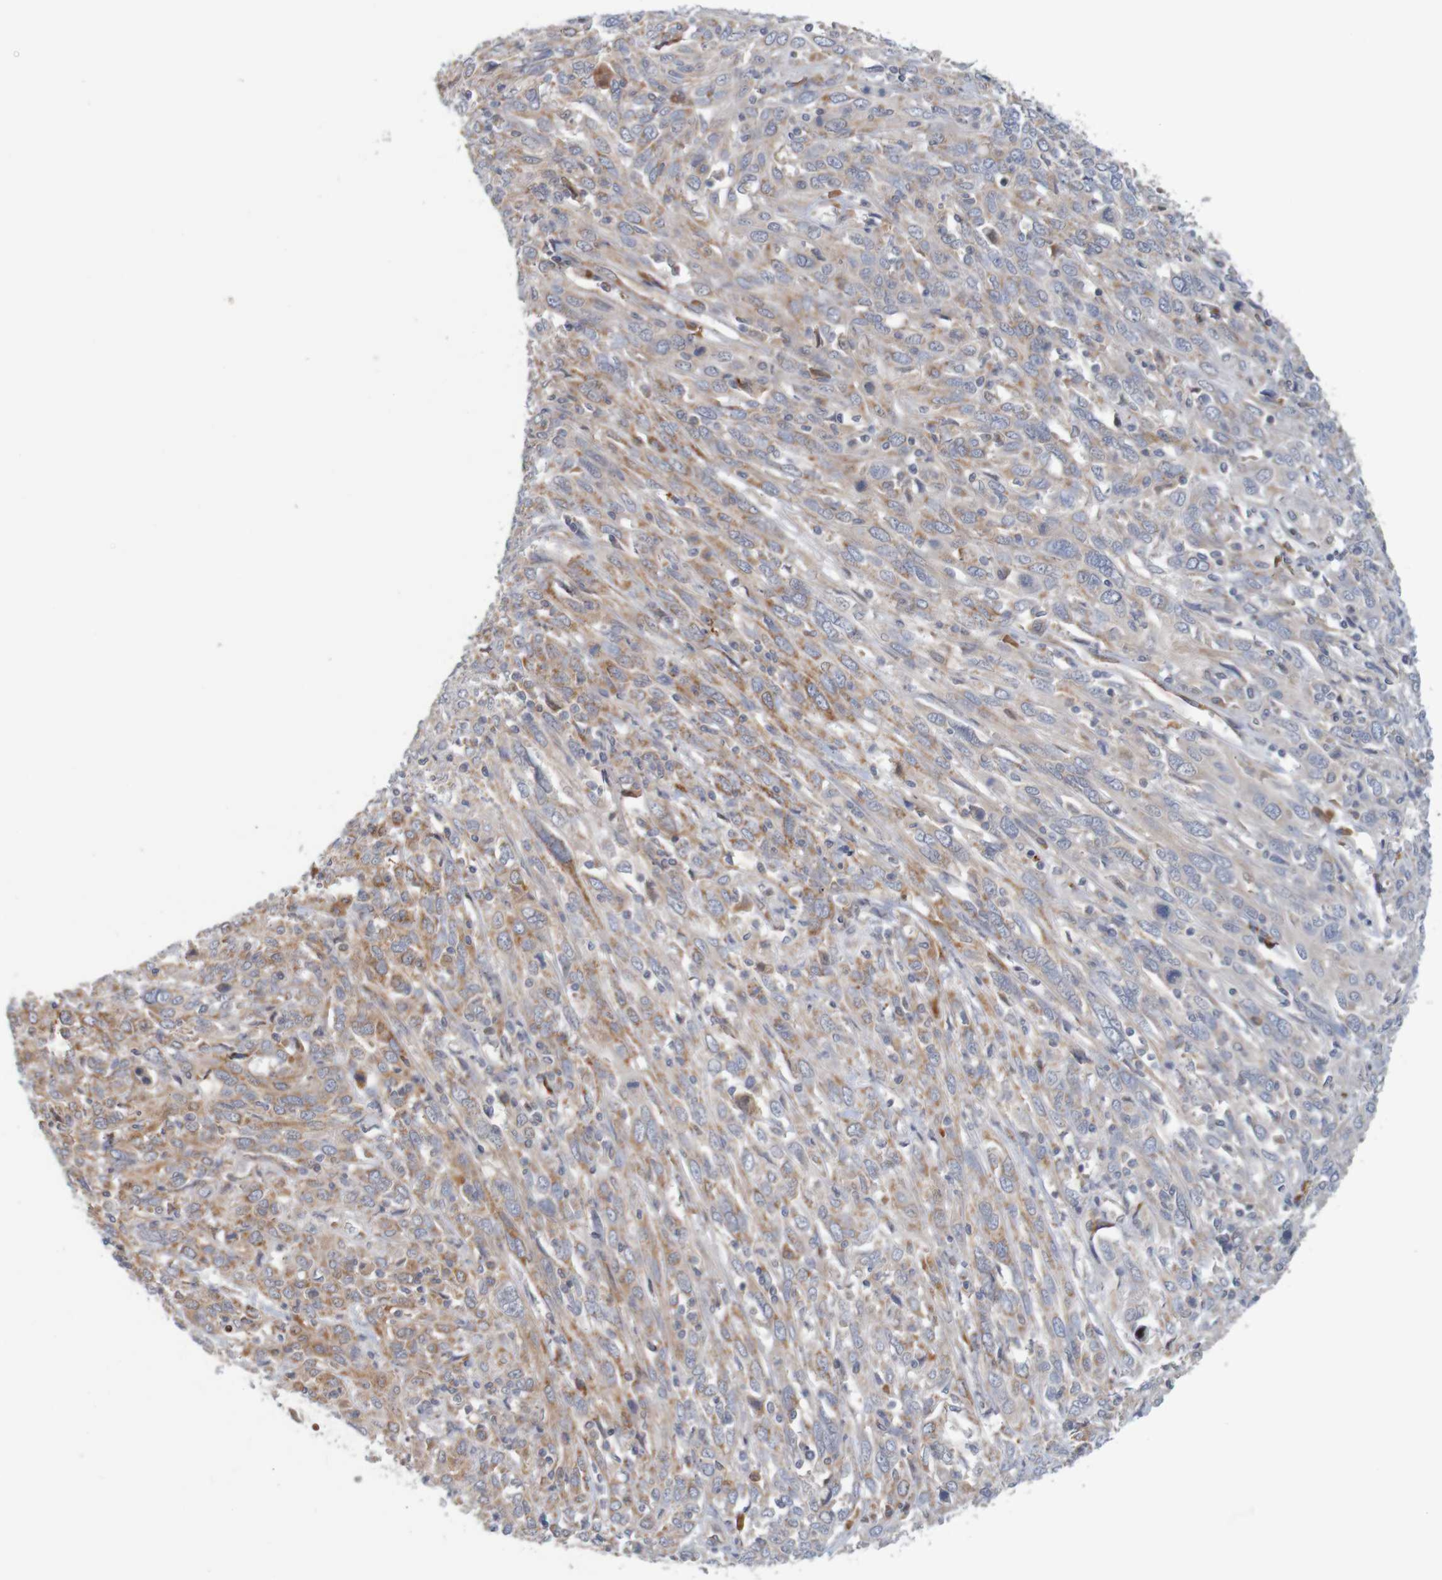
{"staining": {"intensity": "moderate", "quantity": ">75%", "location": "cytoplasmic/membranous"}, "tissue": "cervical cancer", "cell_type": "Tumor cells", "image_type": "cancer", "snomed": [{"axis": "morphology", "description": "Squamous cell carcinoma, NOS"}, {"axis": "topography", "description": "Cervix"}], "caption": "Immunohistochemical staining of human cervical squamous cell carcinoma reveals moderate cytoplasmic/membranous protein expression in approximately >75% of tumor cells.", "gene": "NAV2", "patient": {"sex": "female", "age": 46}}